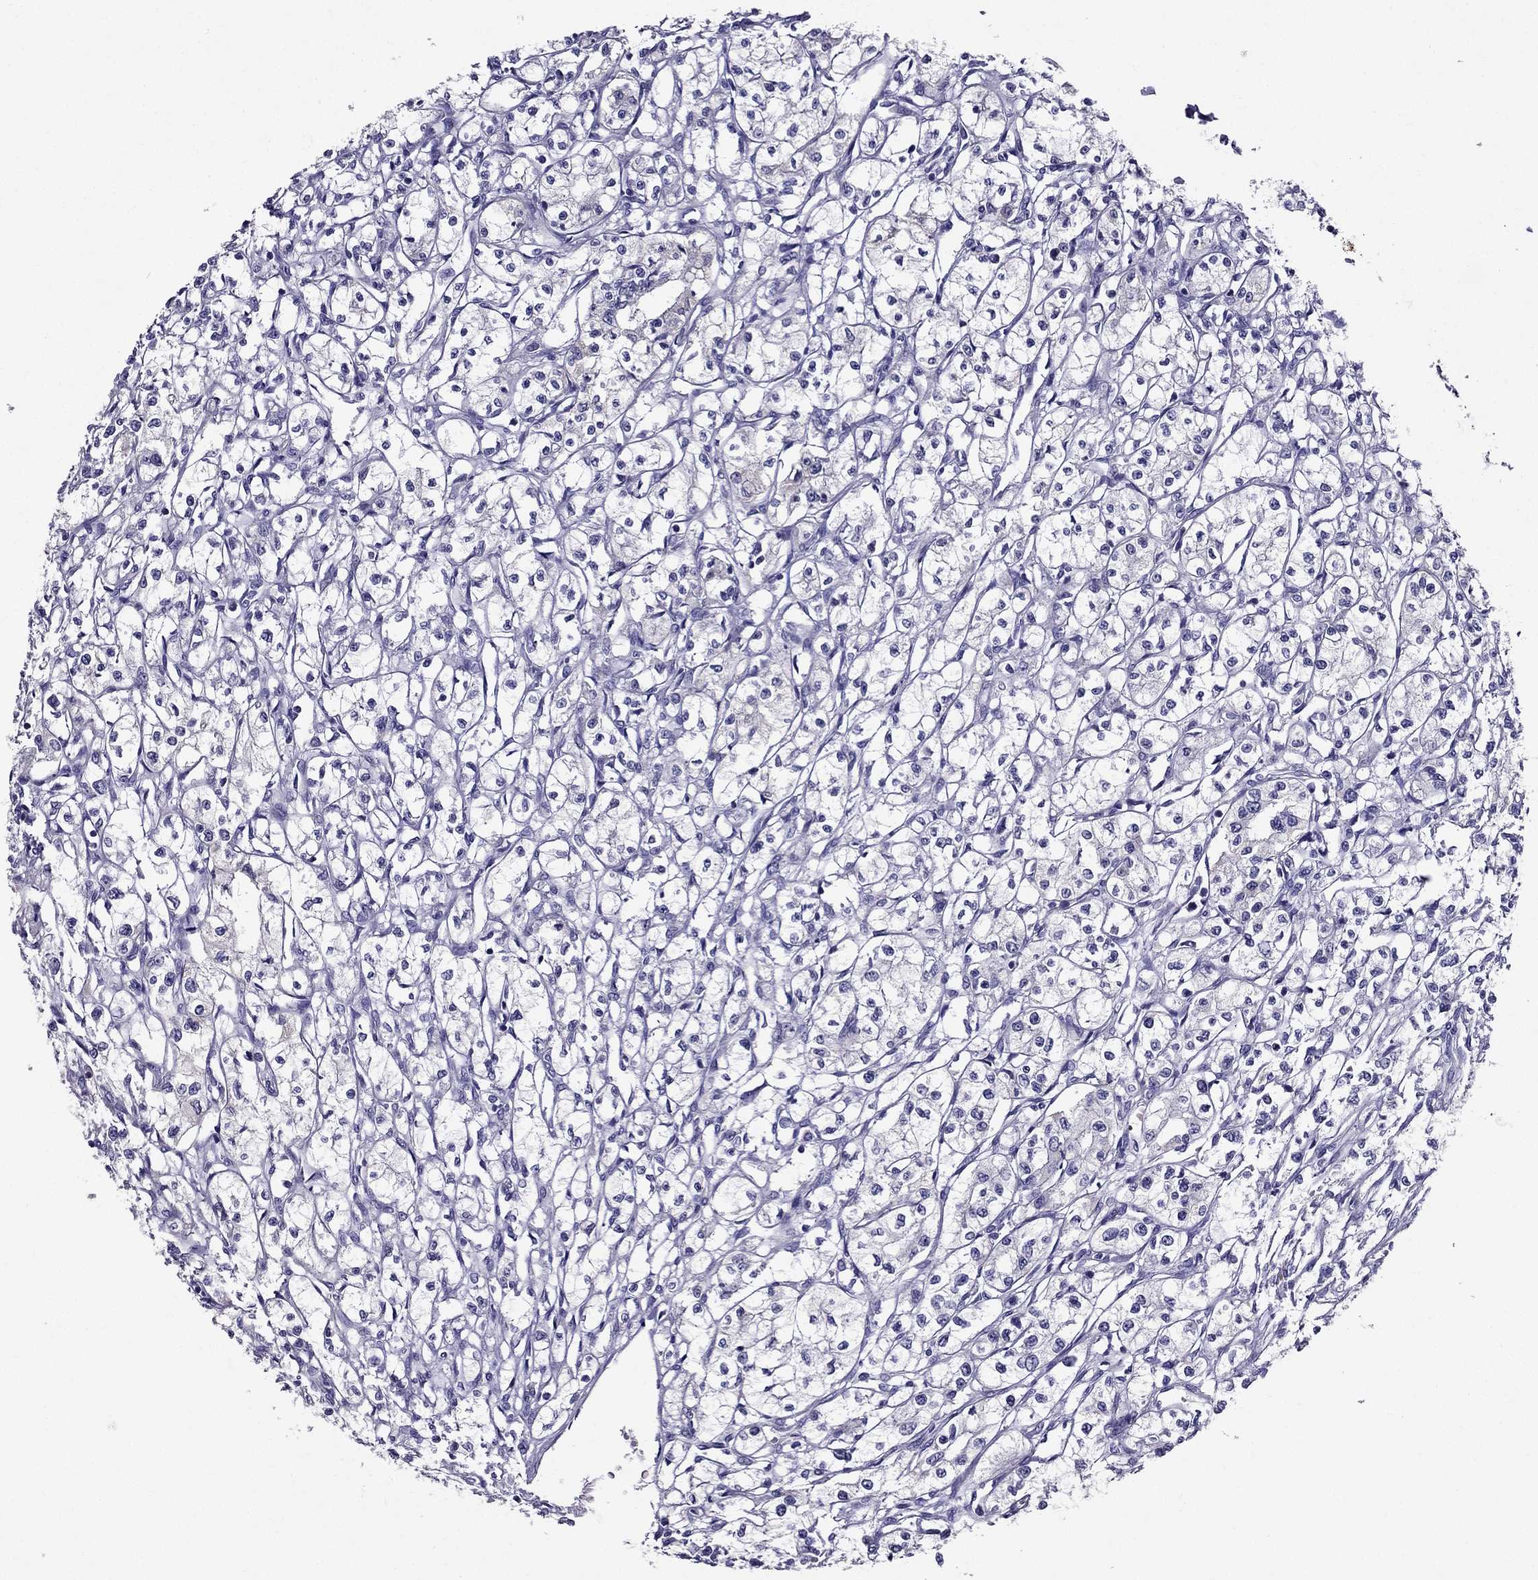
{"staining": {"intensity": "negative", "quantity": "none", "location": "none"}, "tissue": "renal cancer", "cell_type": "Tumor cells", "image_type": "cancer", "snomed": [{"axis": "morphology", "description": "Adenocarcinoma, NOS"}, {"axis": "topography", "description": "Kidney"}], "caption": "Photomicrograph shows no significant protein expression in tumor cells of adenocarcinoma (renal).", "gene": "AAK1", "patient": {"sex": "male", "age": 56}}